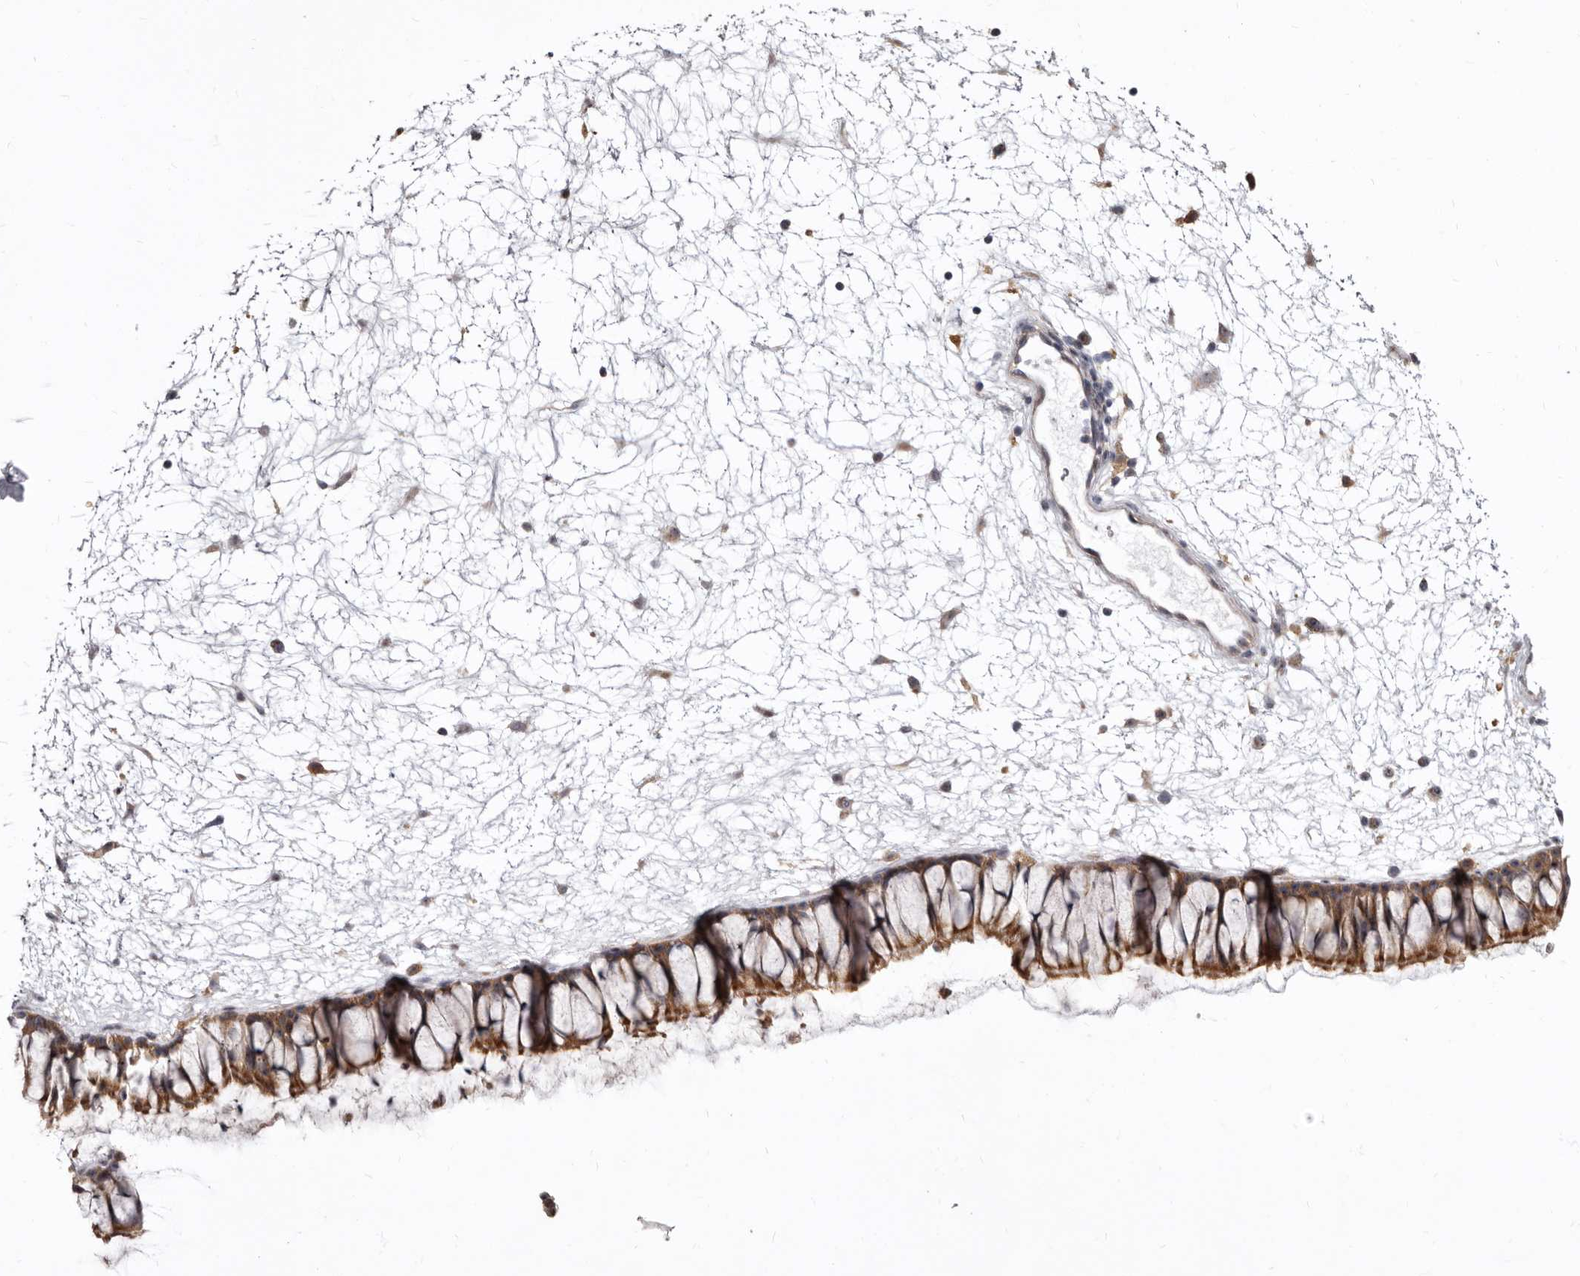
{"staining": {"intensity": "strong", "quantity": ">75%", "location": "cytoplasmic/membranous"}, "tissue": "nasopharynx", "cell_type": "Respiratory epithelial cells", "image_type": "normal", "snomed": [{"axis": "morphology", "description": "Normal tissue, NOS"}, {"axis": "topography", "description": "Nasopharynx"}], "caption": "Nasopharynx was stained to show a protein in brown. There is high levels of strong cytoplasmic/membranous positivity in about >75% of respiratory epithelial cells. (DAB (3,3'-diaminobenzidine) IHC, brown staining for protein, blue staining for nuclei).", "gene": "SMC4", "patient": {"sex": "male", "age": 64}}